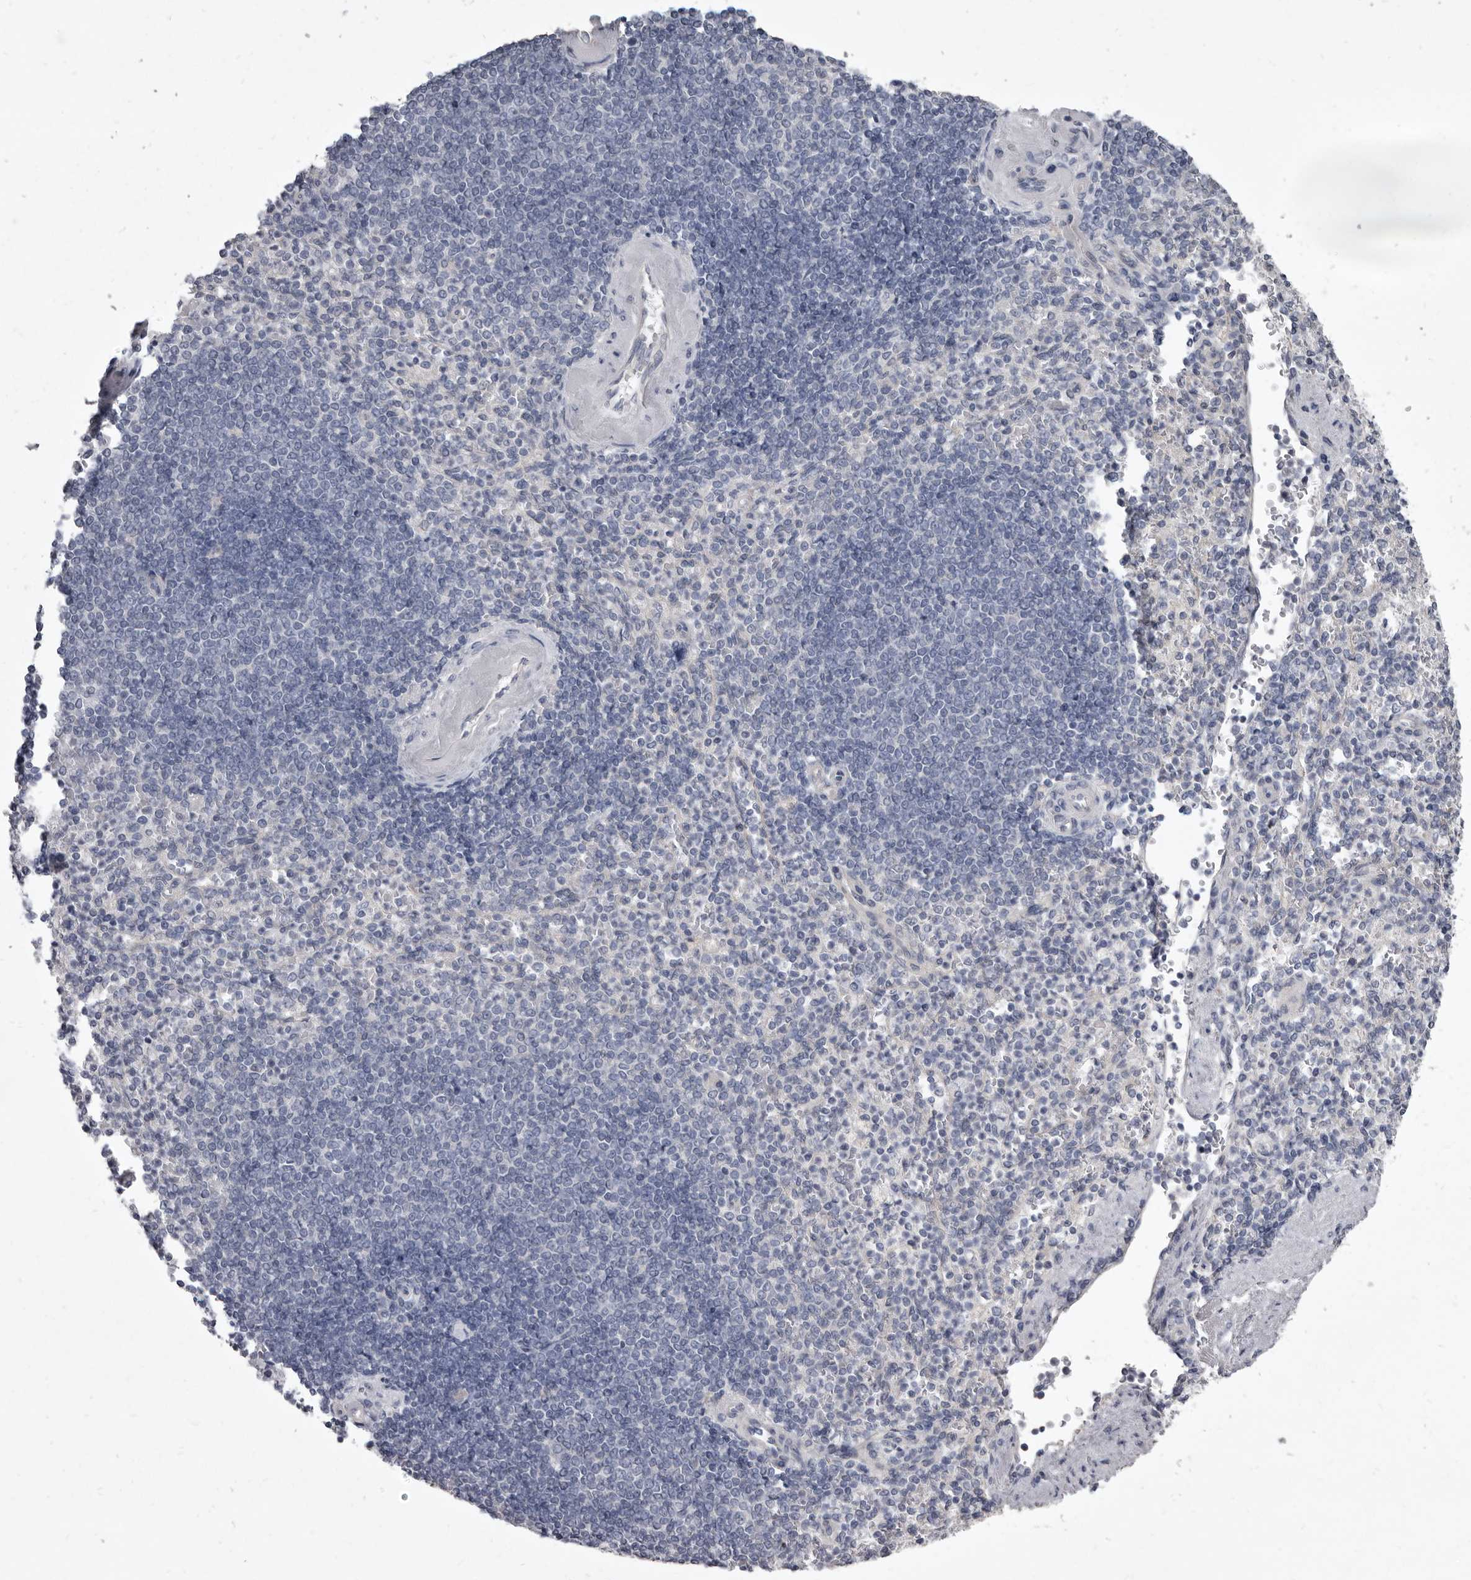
{"staining": {"intensity": "negative", "quantity": "none", "location": "none"}, "tissue": "spleen", "cell_type": "Cells in red pulp", "image_type": "normal", "snomed": [{"axis": "morphology", "description": "Normal tissue, NOS"}, {"axis": "topography", "description": "Spleen"}], "caption": "DAB (3,3'-diaminobenzidine) immunohistochemical staining of benign spleen demonstrates no significant positivity in cells in red pulp.", "gene": "GSK3B", "patient": {"sex": "female", "age": 74}}